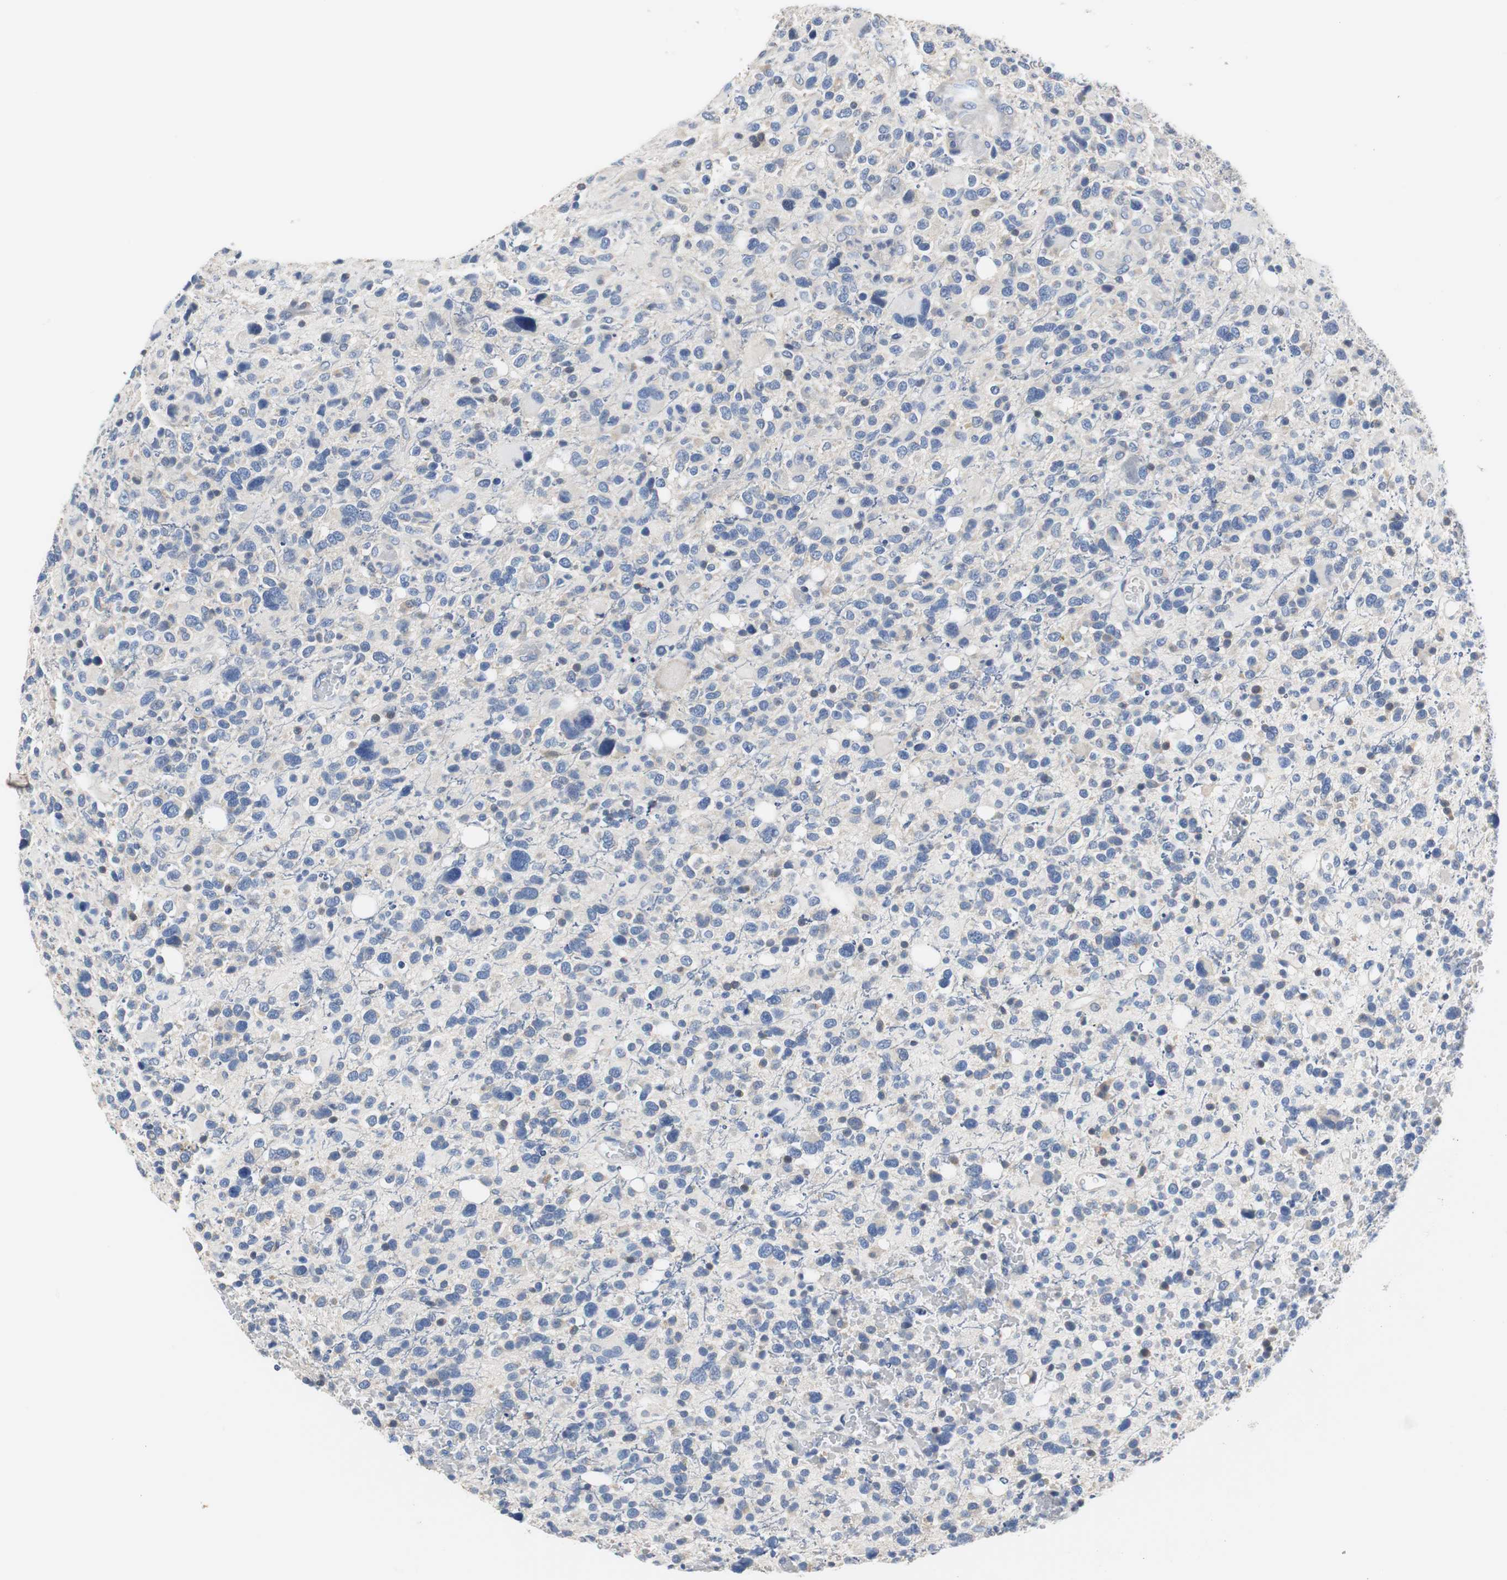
{"staining": {"intensity": "negative", "quantity": "none", "location": "none"}, "tissue": "glioma", "cell_type": "Tumor cells", "image_type": "cancer", "snomed": [{"axis": "morphology", "description": "Glioma, malignant, High grade"}, {"axis": "topography", "description": "Brain"}], "caption": "An image of human high-grade glioma (malignant) is negative for staining in tumor cells.", "gene": "PCK1", "patient": {"sex": "male", "age": 48}}